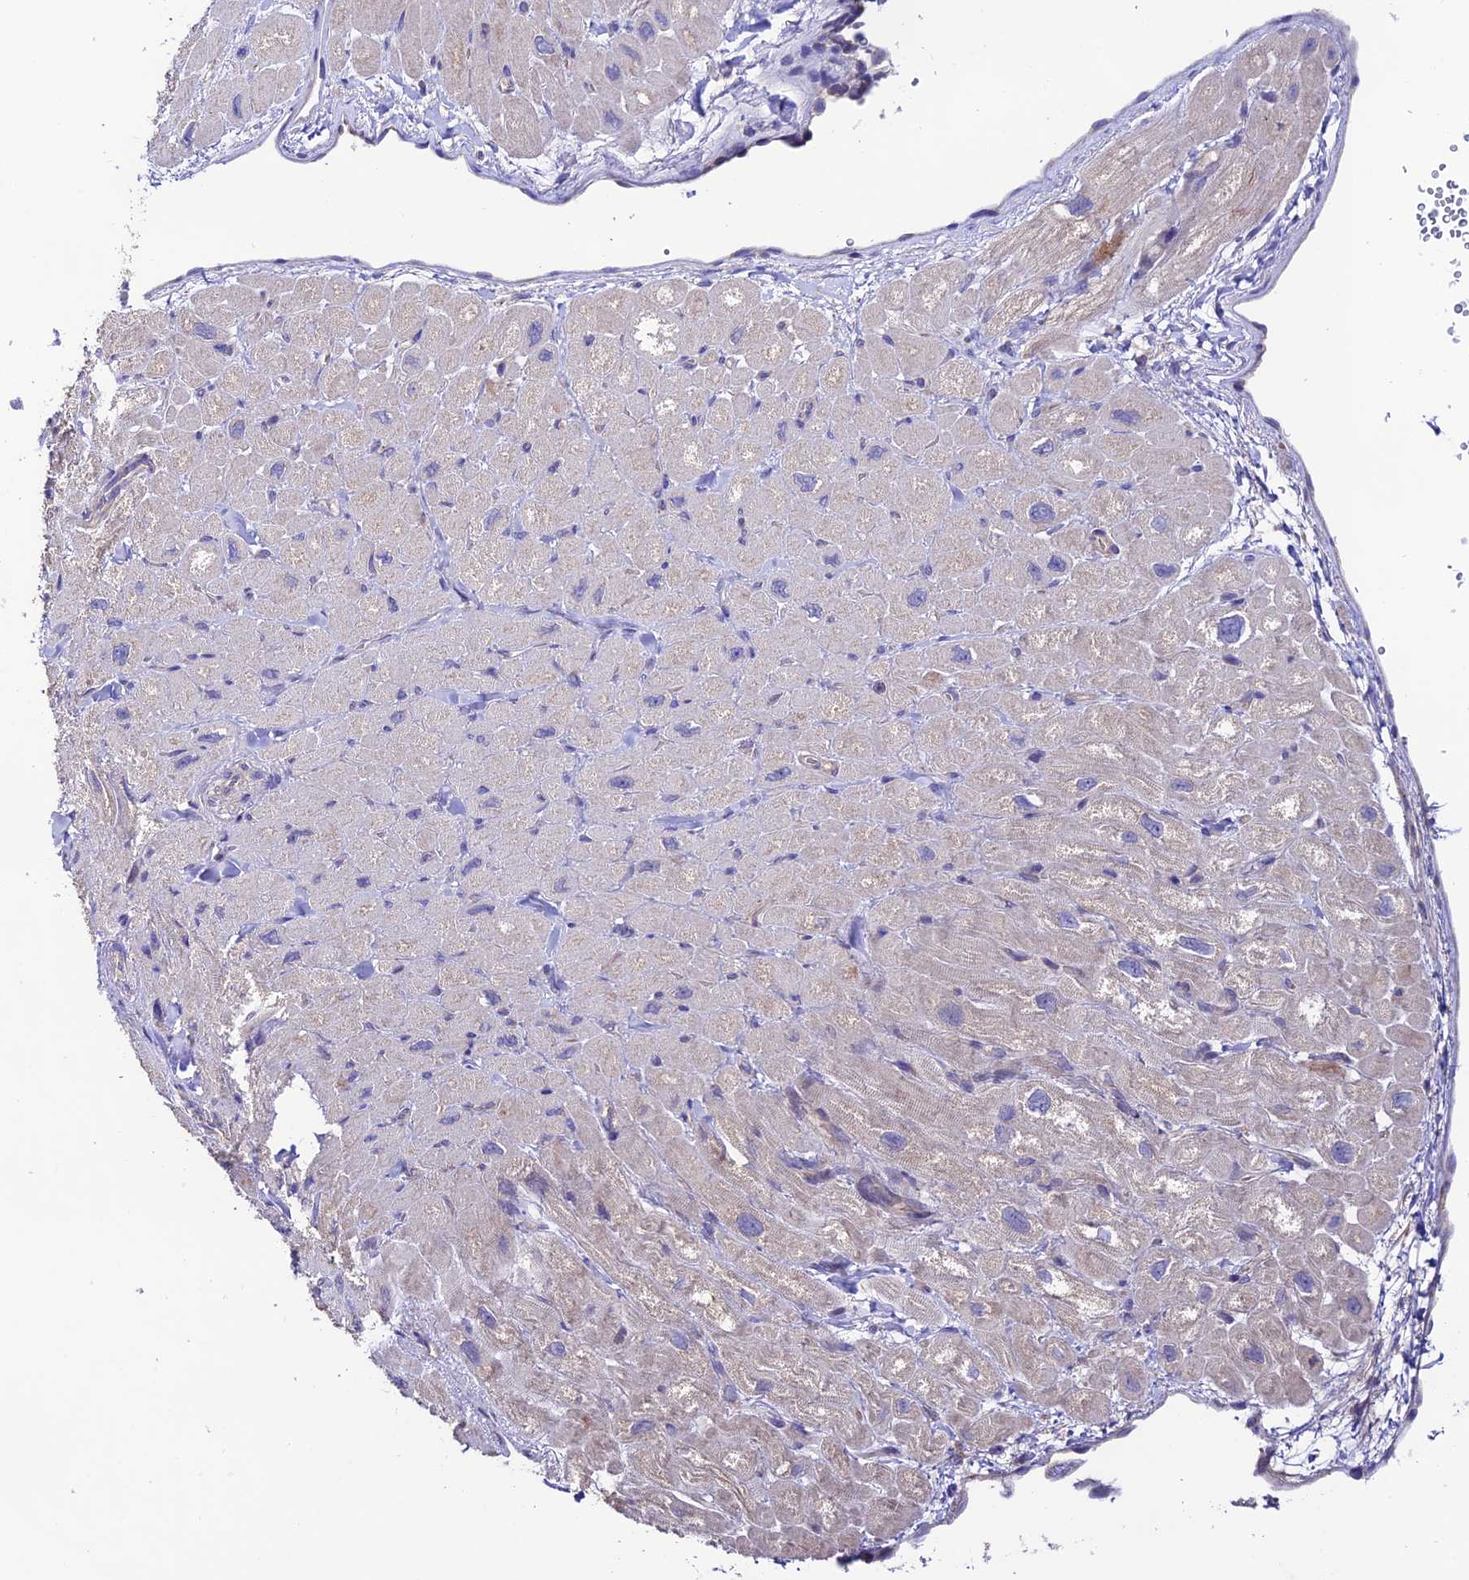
{"staining": {"intensity": "negative", "quantity": "none", "location": "none"}, "tissue": "heart muscle", "cell_type": "Cardiomyocytes", "image_type": "normal", "snomed": [{"axis": "morphology", "description": "Normal tissue, NOS"}, {"axis": "topography", "description": "Heart"}], "caption": "This is an IHC image of normal human heart muscle. There is no expression in cardiomyocytes.", "gene": "BRME1", "patient": {"sex": "male", "age": 65}}